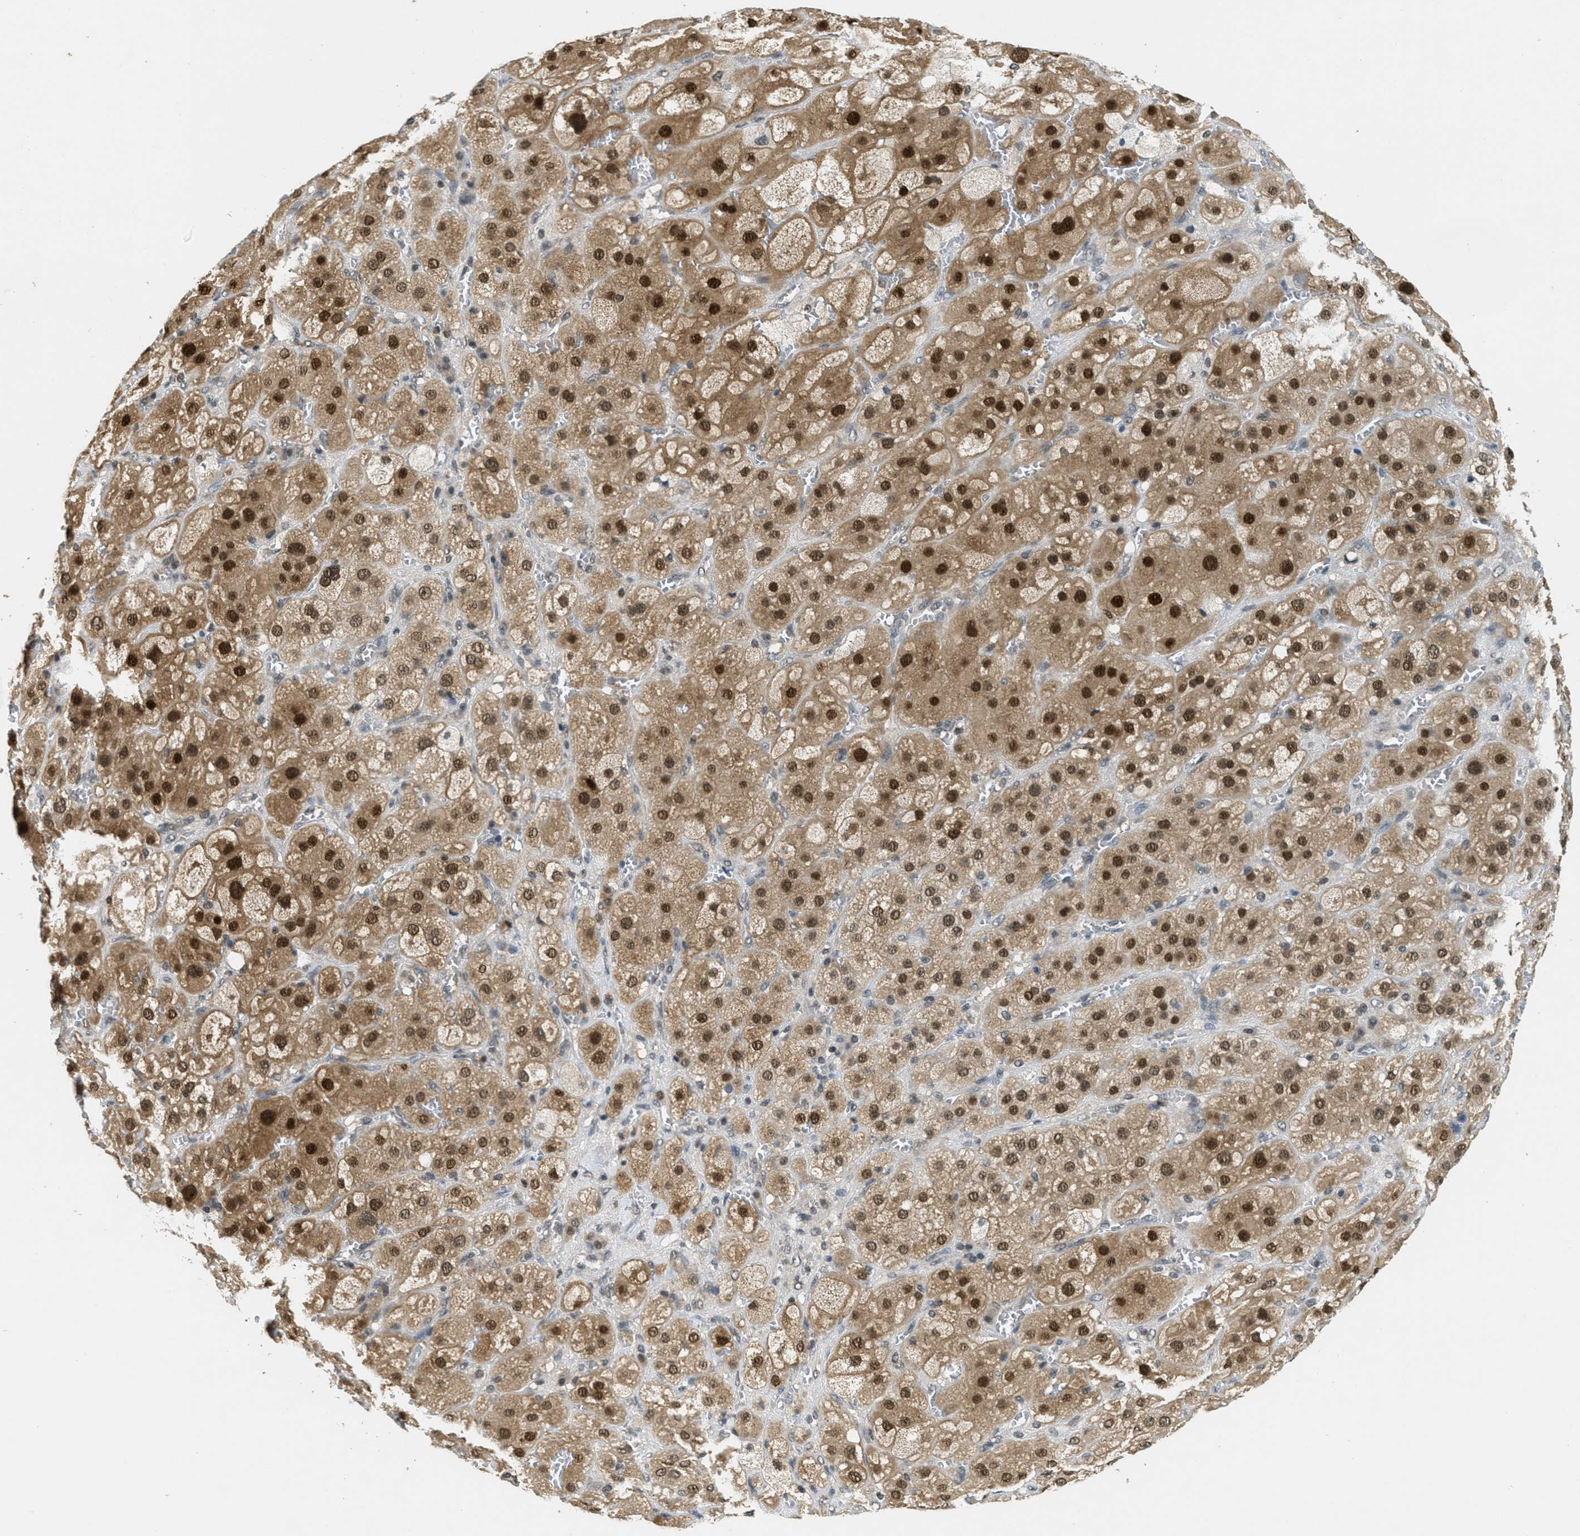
{"staining": {"intensity": "strong", "quantity": ">75%", "location": "cytoplasmic/membranous,nuclear"}, "tissue": "adrenal gland", "cell_type": "Glandular cells", "image_type": "normal", "snomed": [{"axis": "morphology", "description": "Normal tissue, NOS"}, {"axis": "topography", "description": "Adrenal gland"}], "caption": "Protein staining of unremarkable adrenal gland displays strong cytoplasmic/membranous,nuclear positivity in approximately >75% of glandular cells.", "gene": "DNAJB1", "patient": {"sex": "female", "age": 47}}